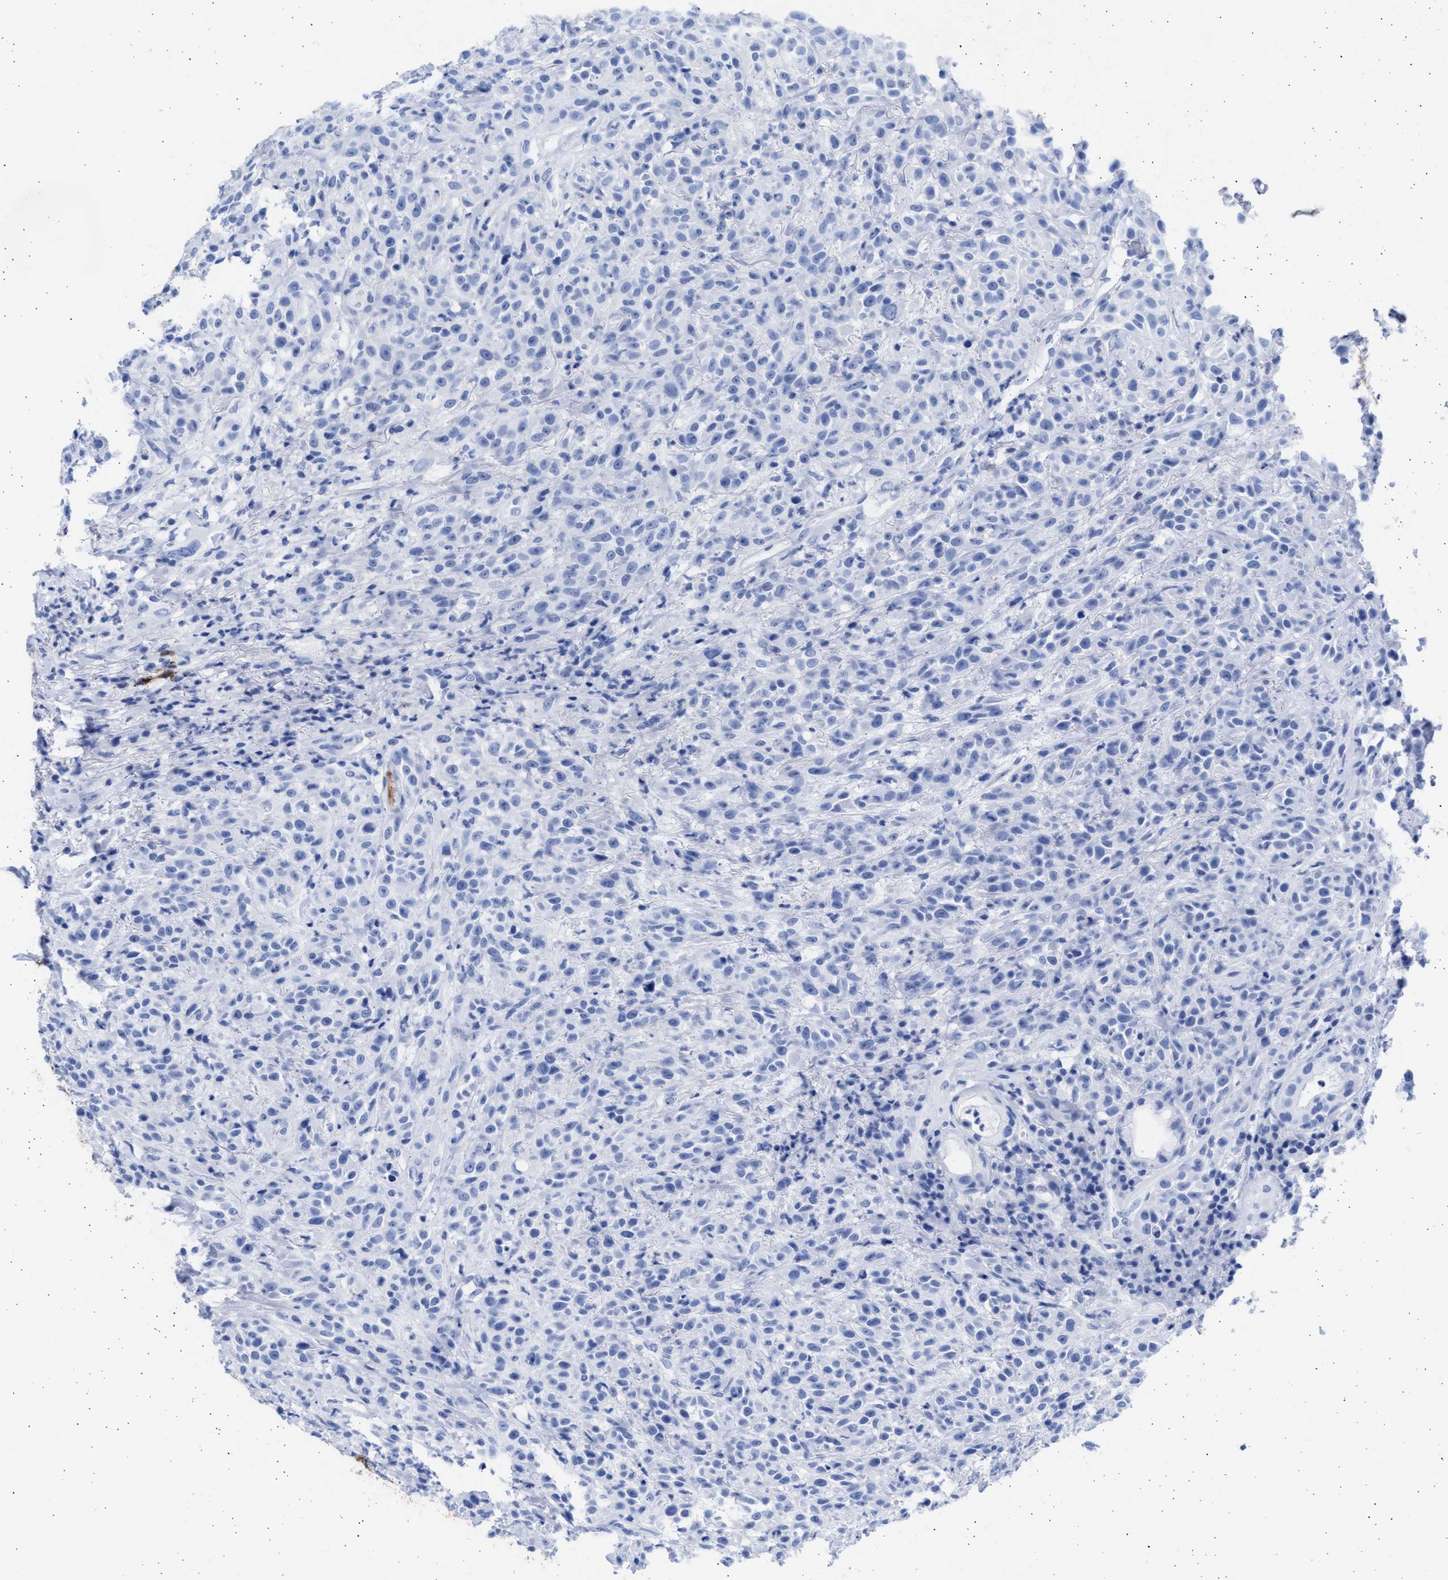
{"staining": {"intensity": "negative", "quantity": "none", "location": "none"}, "tissue": "head and neck cancer", "cell_type": "Tumor cells", "image_type": "cancer", "snomed": [{"axis": "morphology", "description": "Squamous cell carcinoma, NOS"}, {"axis": "topography", "description": "Head-Neck"}], "caption": "Immunohistochemistry micrograph of neoplastic tissue: head and neck cancer stained with DAB (3,3'-diaminobenzidine) reveals no significant protein positivity in tumor cells. The staining is performed using DAB (3,3'-diaminobenzidine) brown chromogen with nuclei counter-stained in using hematoxylin.", "gene": "ALDOC", "patient": {"sex": "male", "age": 62}}